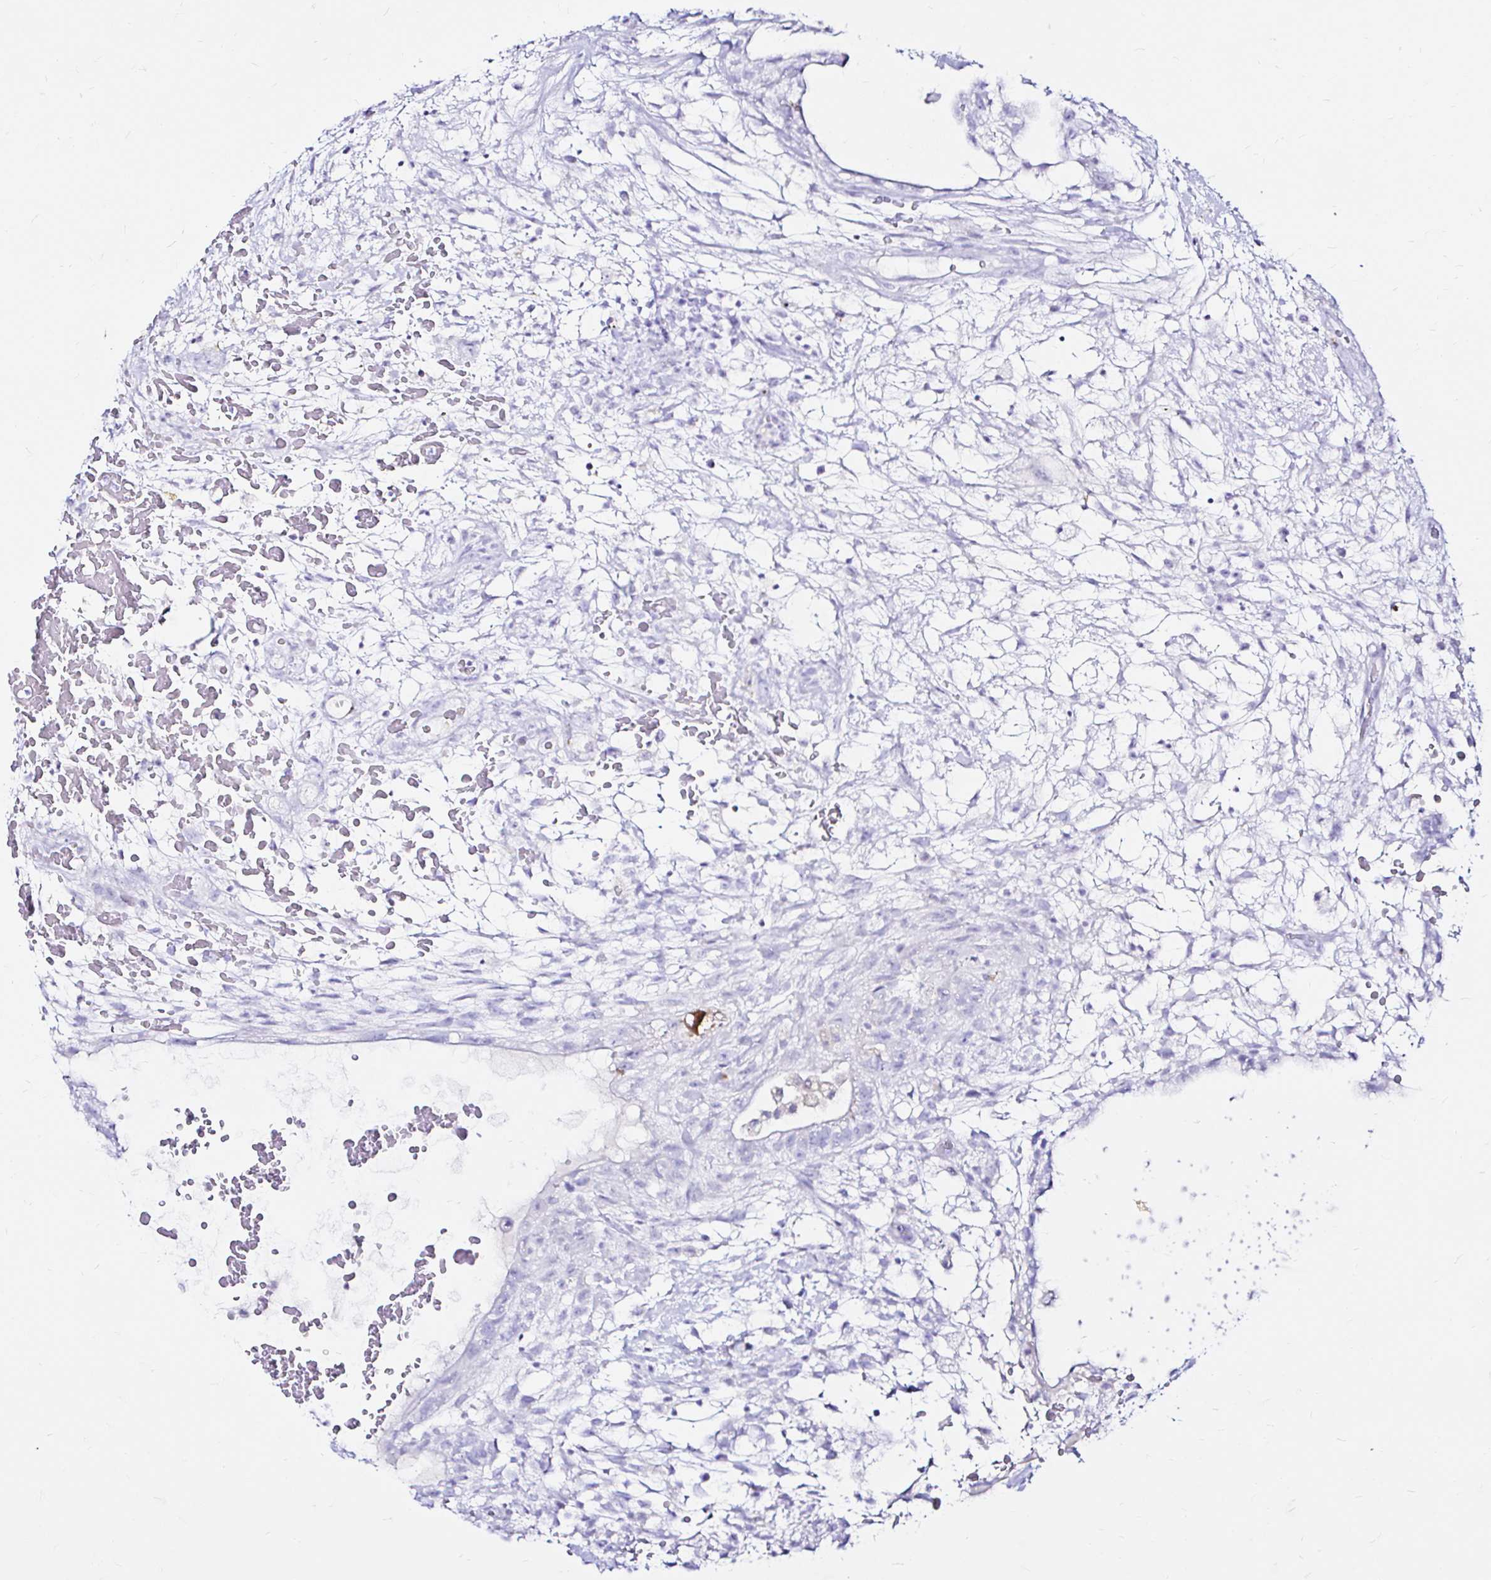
{"staining": {"intensity": "negative", "quantity": "none", "location": "none"}, "tissue": "testis cancer", "cell_type": "Tumor cells", "image_type": "cancer", "snomed": [{"axis": "morphology", "description": "Normal tissue, NOS"}, {"axis": "morphology", "description": "Carcinoma, Embryonal, NOS"}, {"axis": "topography", "description": "Testis"}], "caption": "Immunohistochemistry (IHC) image of neoplastic tissue: testis cancer stained with DAB shows no significant protein expression in tumor cells. (Stains: DAB immunohistochemistry with hematoxylin counter stain, Microscopy: brightfield microscopy at high magnification).", "gene": "ZNF432", "patient": {"sex": "male", "age": 32}}